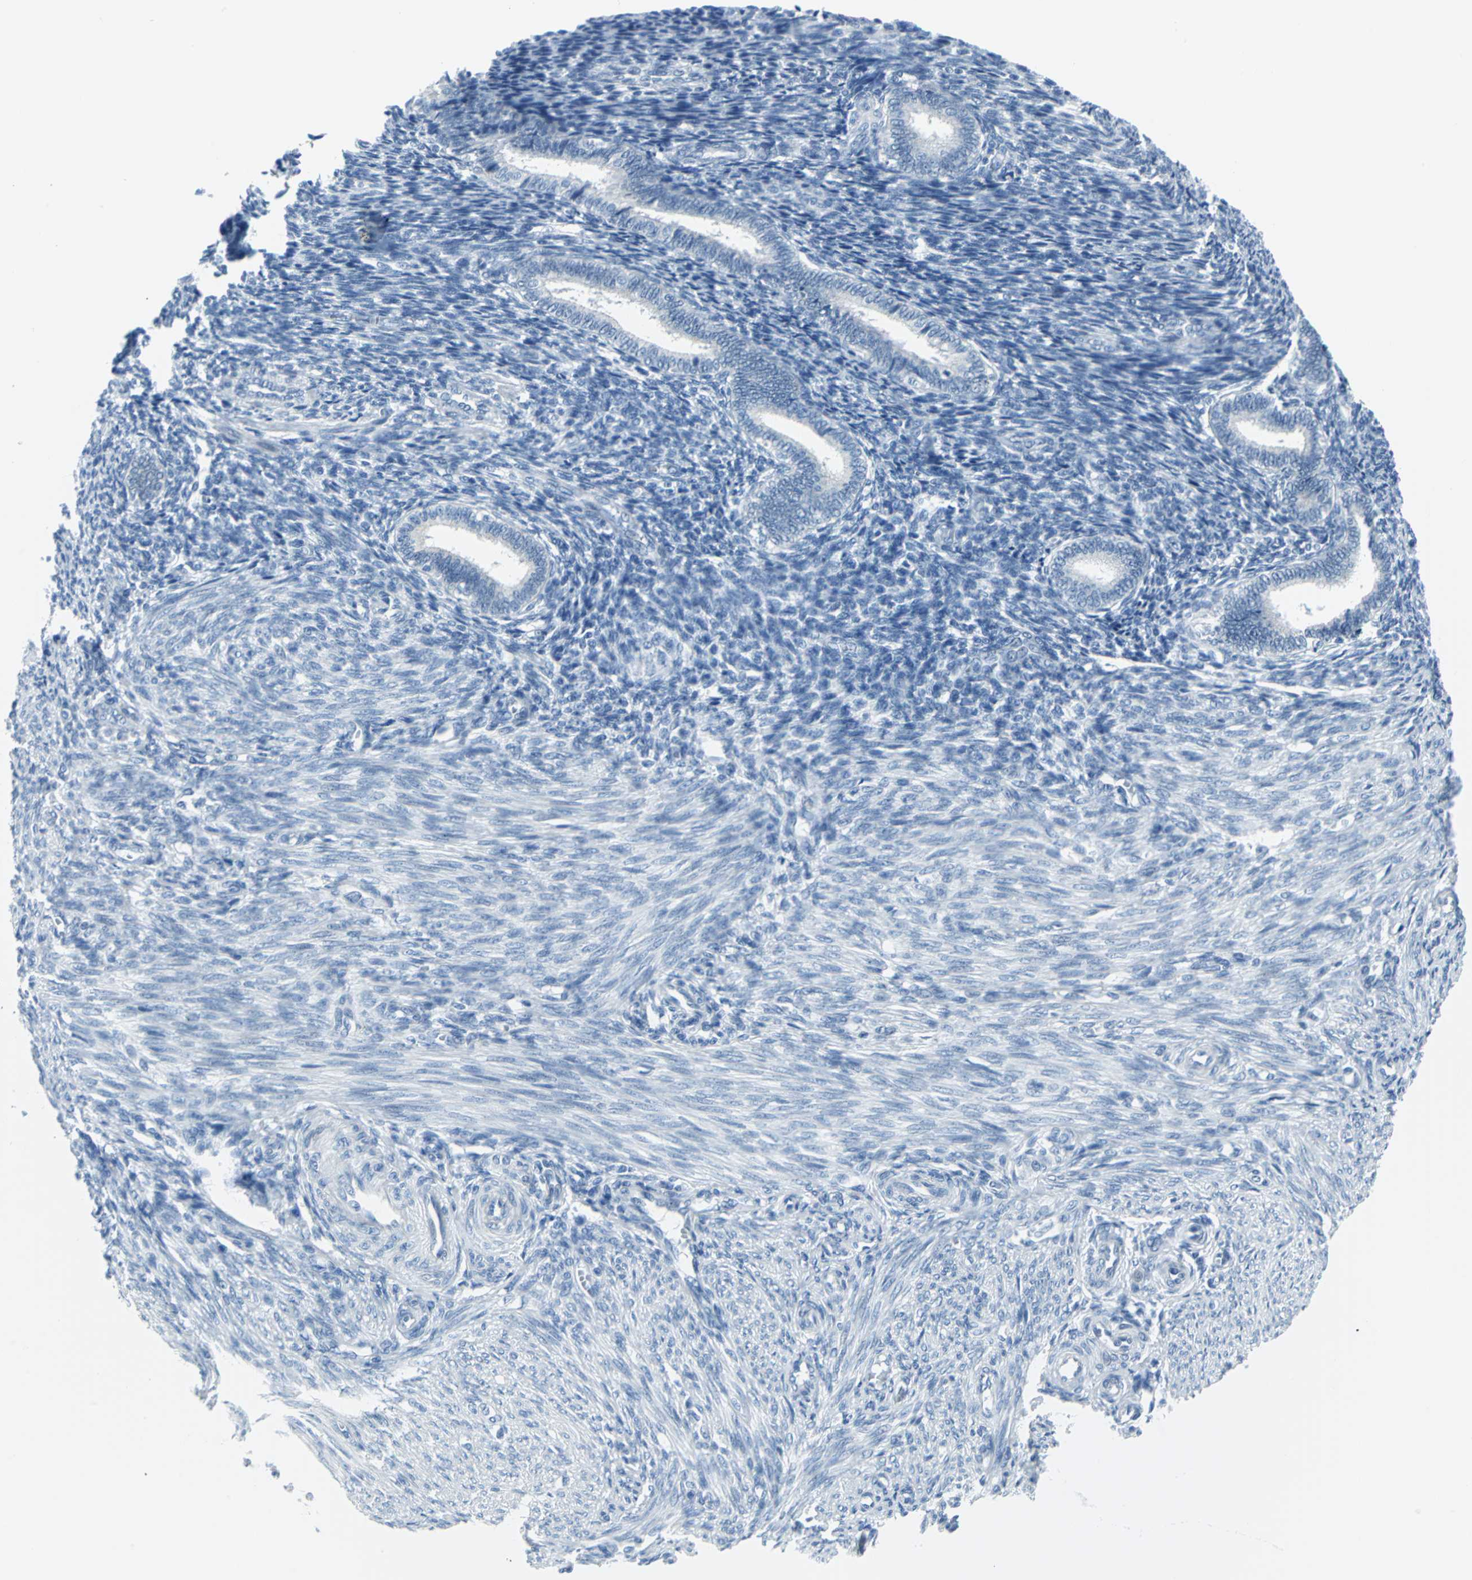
{"staining": {"intensity": "negative", "quantity": "none", "location": "none"}, "tissue": "endometrium", "cell_type": "Cells in endometrial stroma", "image_type": "normal", "snomed": [{"axis": "morphology", "description": "Normal tissue, NOS"}, {"axis": "topography", "description": "Endometrium"}], "caption": "Immunohistochemistry of benign endometrium displays no staining in cells in endometrial stroma. (DAB (3,3'-diaminobenzidine) IHC with hematoxylin counter stain).", "gene": "CYB5A", "patient": {"sex": "female", "age": 27}}